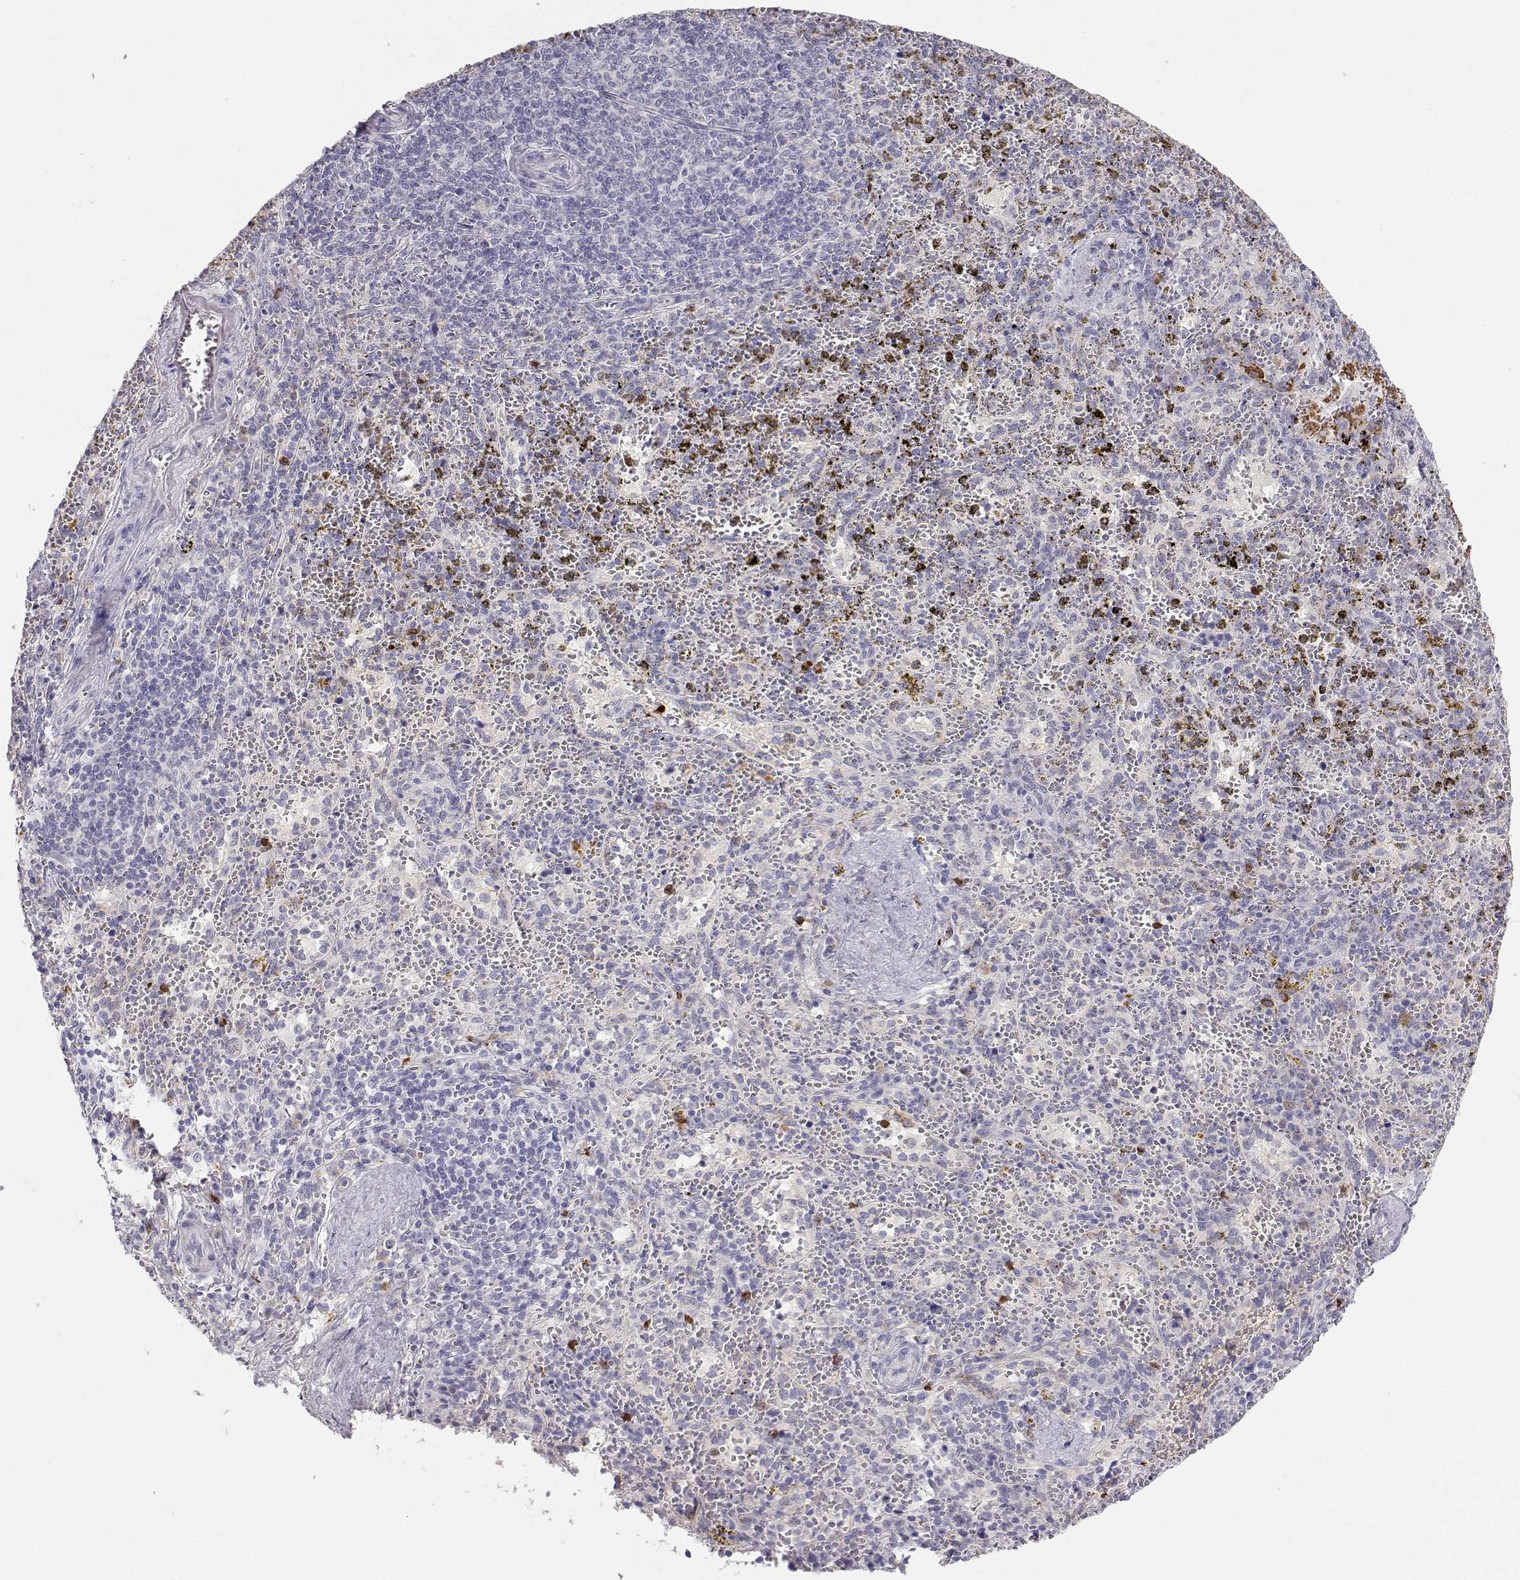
{"staining": {"intensity": "moderate", "quantity": "<25%", "location": "cytoplasmic/membranous"}, "tissue": "spleen", "cell_type": "Cells in red pulp", "image_type": "normal", "snomed": [{"axis": "morphology", "description": "Normal tissue, NOS"}, {"axis": "topography", "description": "Spleen"}], "caption": "Human spleen stained with a brown dye exhibits moderate cytoplasmic/membranous positive positivity in approximately <25% of cells in red pulp.", "gene": "CDHR1", "patient": {"sex": "female", "age": 50}}